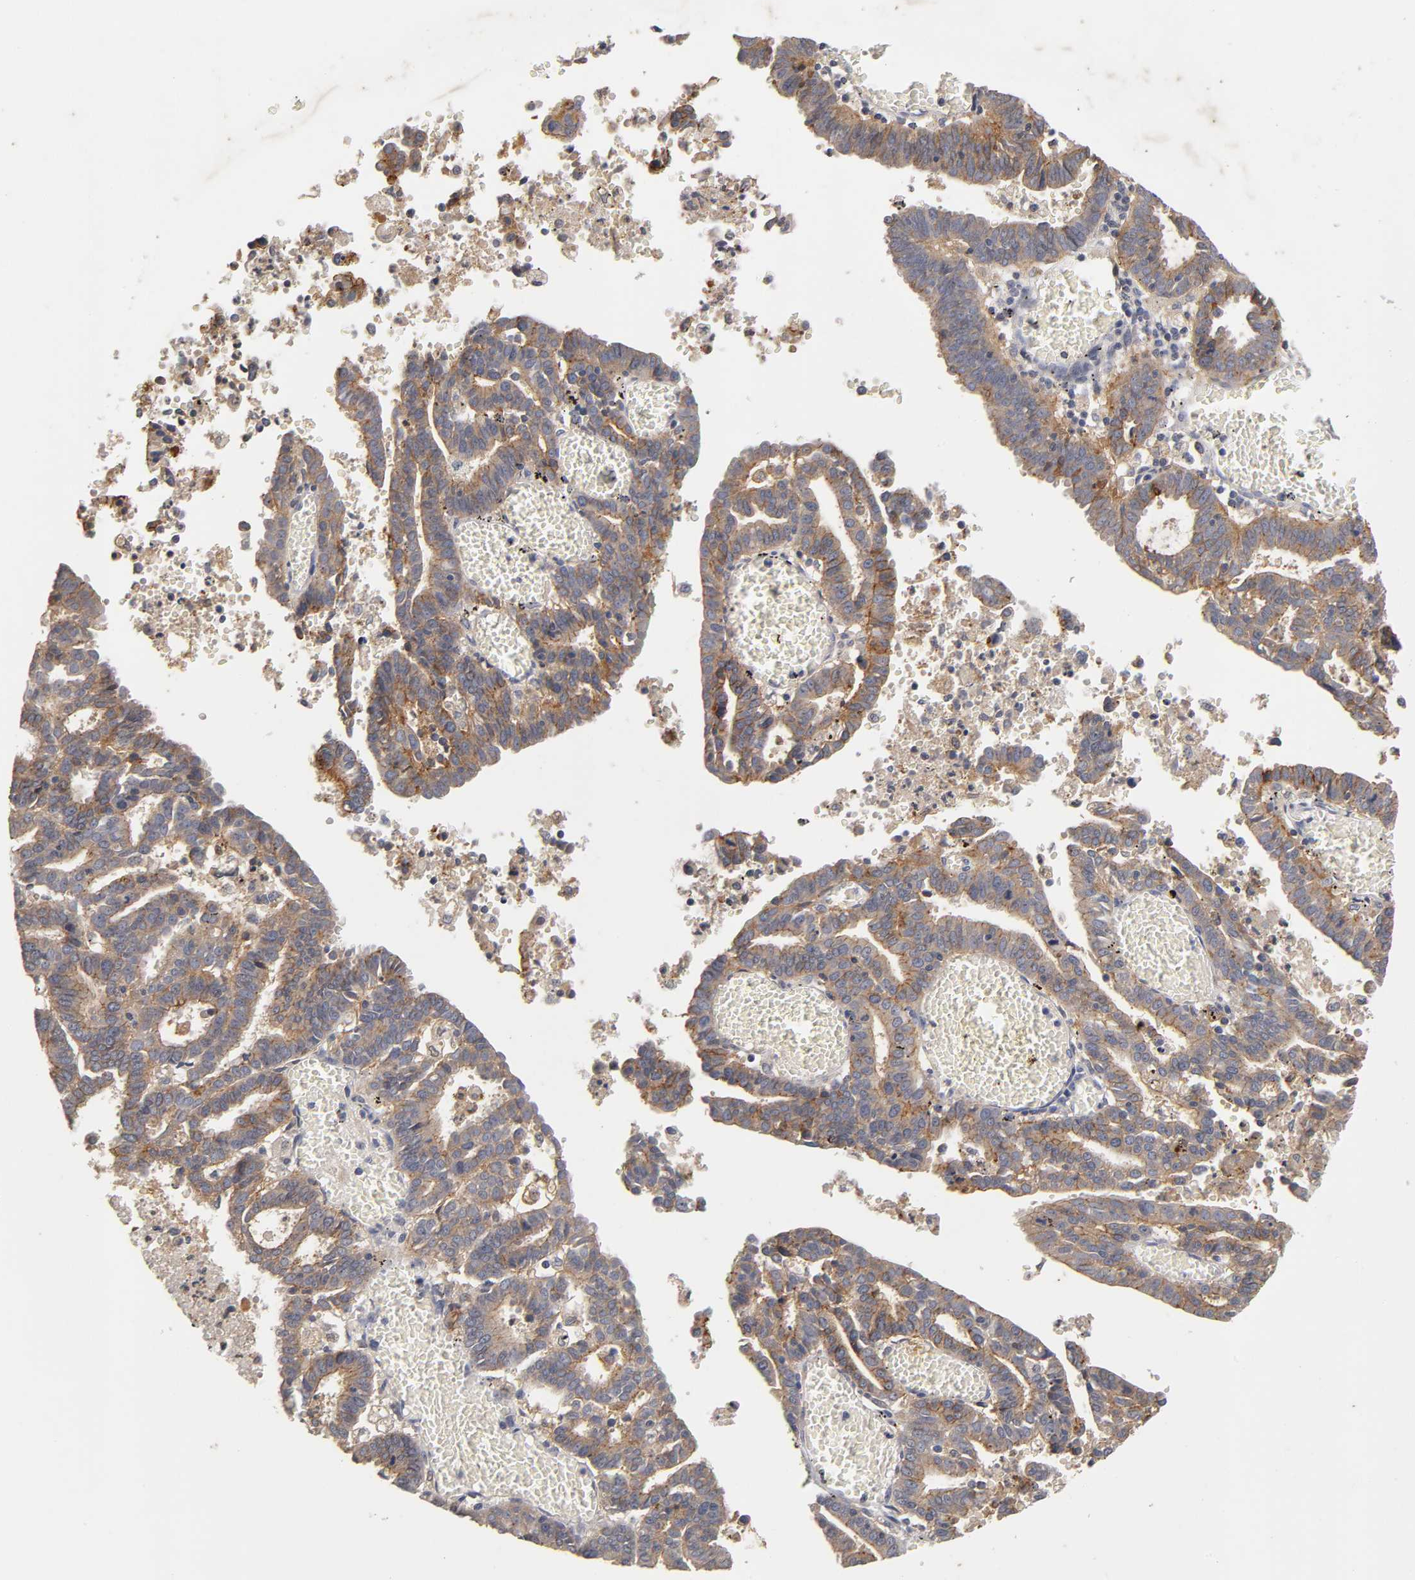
{"staining": {"intensity": "moderate", "quantity": ">75%", "location": "cytoplasmic/membranous"}, "tissue": "endometrial cancer", "cell_type": "Tumor cells", "image_type": "cancer", "snomed": [{"axis": "morphology", "description": "Adenocarcinoma, NOS"}, {"axis": "topography", "description": "Uterus"}], "caption": "Protein expression analysis of endometrial adenocarcinoma shows moderate cytoplasmic/membranous positivity in about >75% of tumor cells.", "gene": "CXADR", "patient": {"sex": "female", "age": 83}}